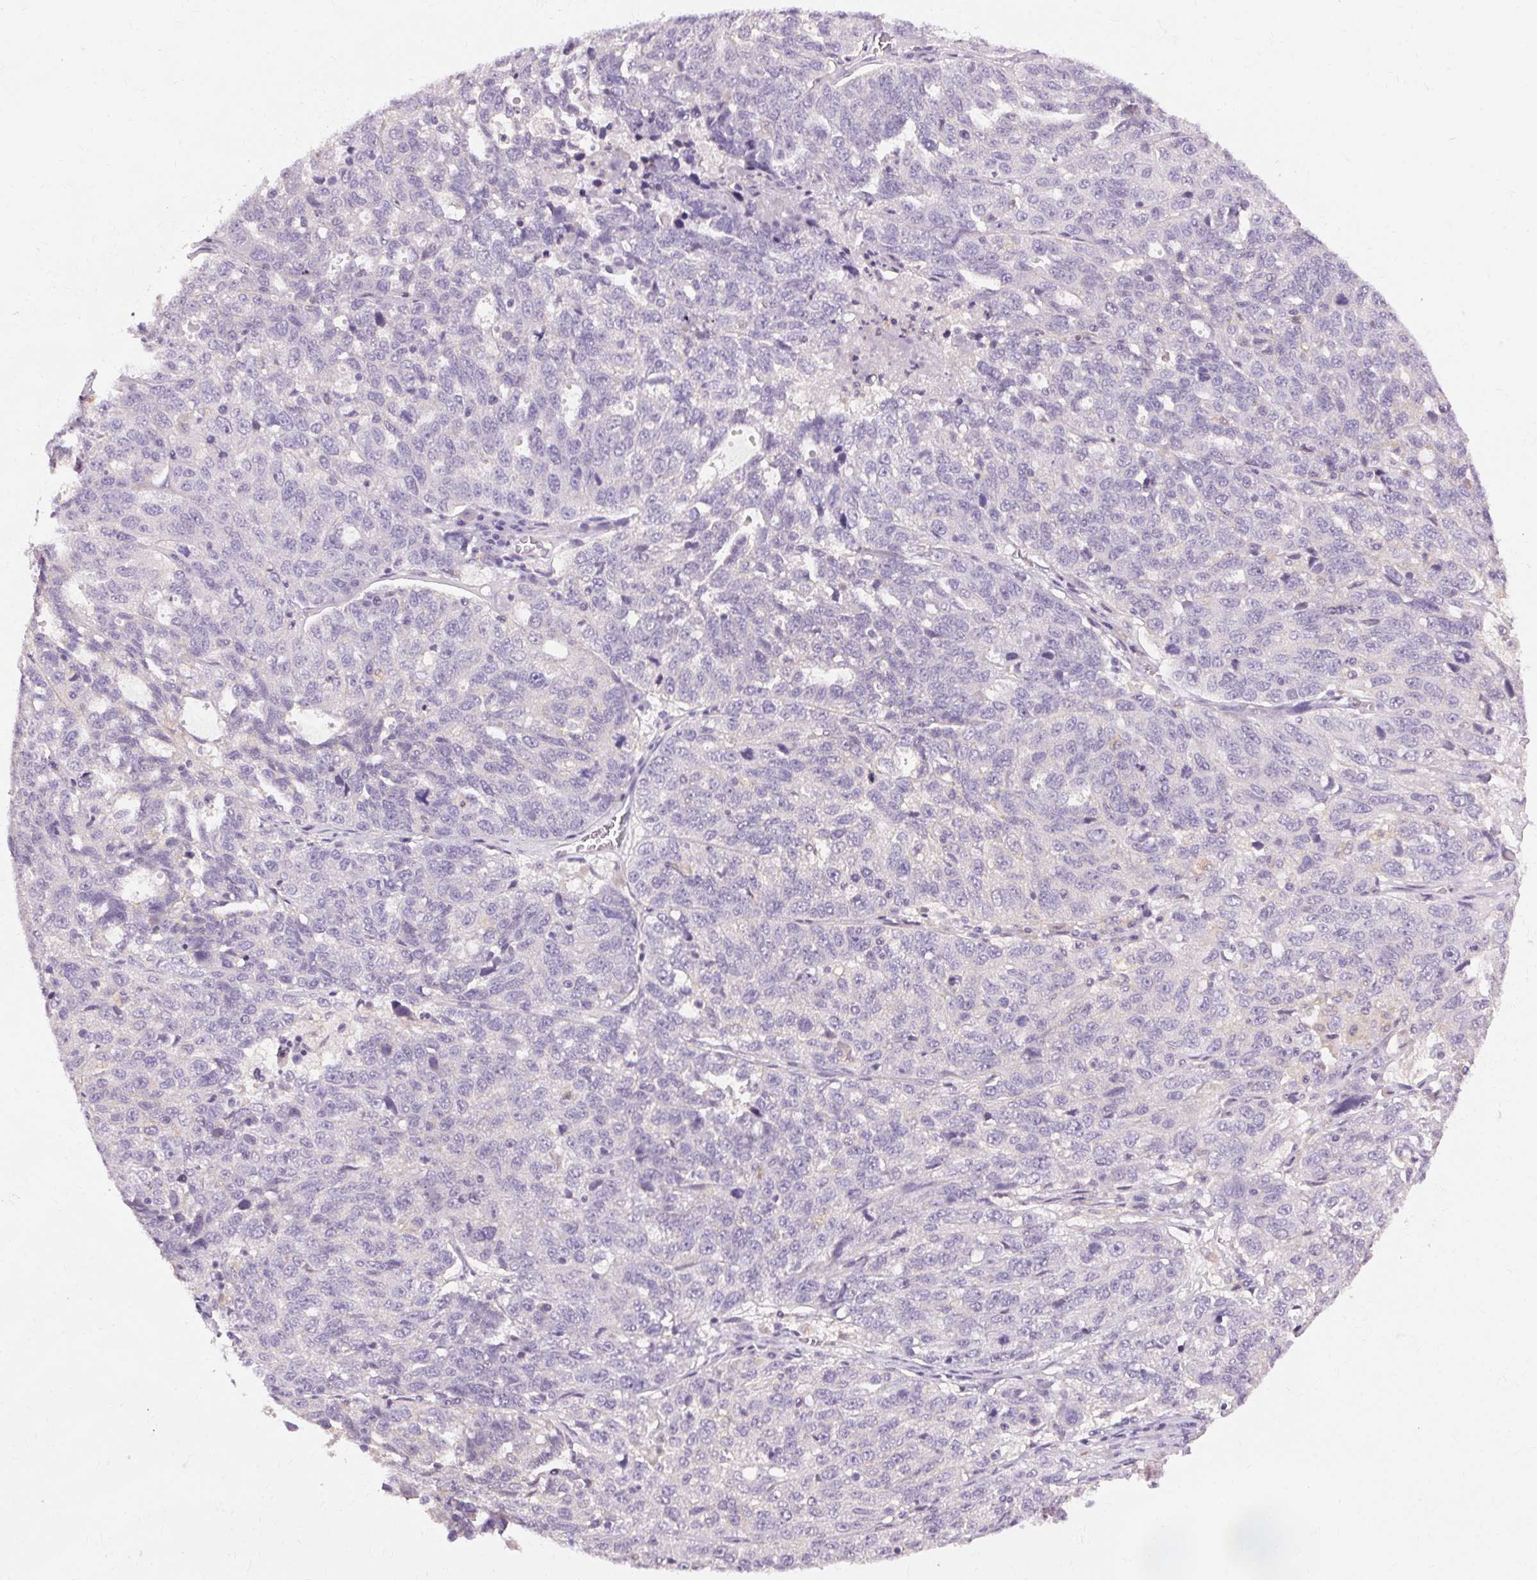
{"staining": {"intensity": "negative", "quantity": "none", "location": "none"}, "tissue": "ovarian cancer", "cell_type": "Tumor cells", "image_type": "cancer", "snomed": [{"axis": "morphology", "description": "Cystadenocarcinoma, serous, NOS"}, {"axis": "topography", "description": "Ovary"}], "caption": "High magnification brightfield microscopy of ovarian cancer stained with DAB (brown) and counterstained with hematoxylin (blue): tumor cells show no significant expression.", "gene": "TM6SF1", "patient": {"sex": "female", "age": 71}}